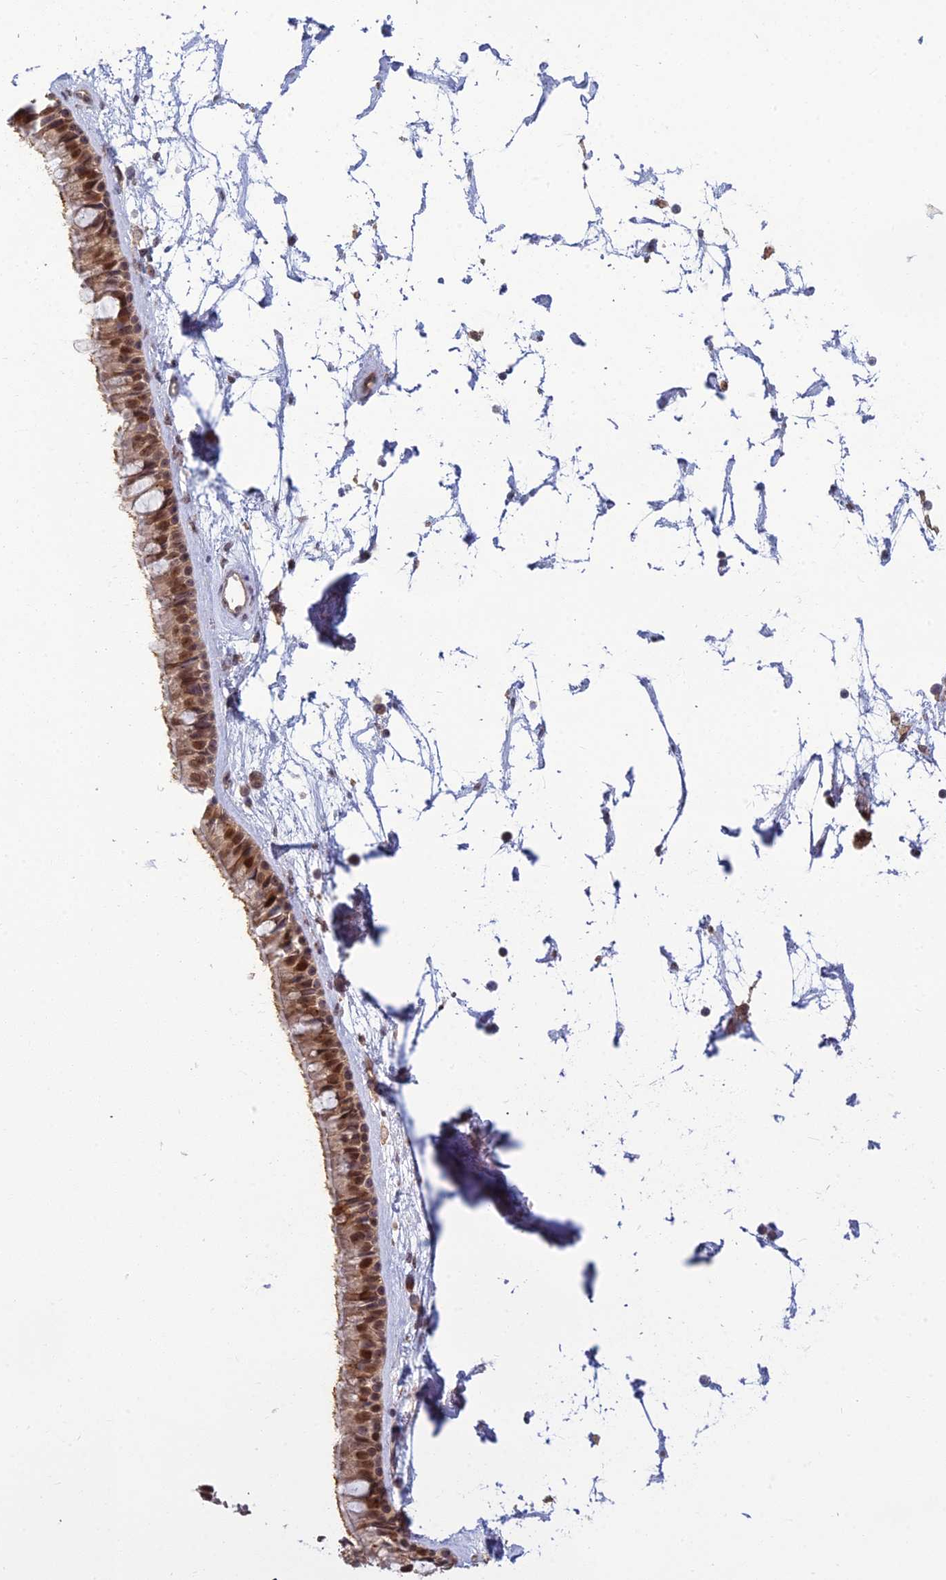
{"staining": {"intensity": "moderate", "quantity": ">75%", "location": "cytoplasmic/membranous,nuclear"}, "tissue": "nasopharynx", "cell_type": "Respiratory epithelial cells", "image_type": "normal", "snomed": [{"axis": "morphology", "description": "Normal tissue, NOS"}, {"axis": "topography", "description": "Nasopharynx"}], "caption": "A brown stain shows moderate cytoplasmic/membranous,nuclear expression of a protein in respiratory epithelial cells of benign human nasopharynx. Immunohistochemistry (ihc) stains the protein of interest in brown and the nuclei are stained blue.", "gene": "DTX2", "patient": {"sex": "male", "age": 64}}